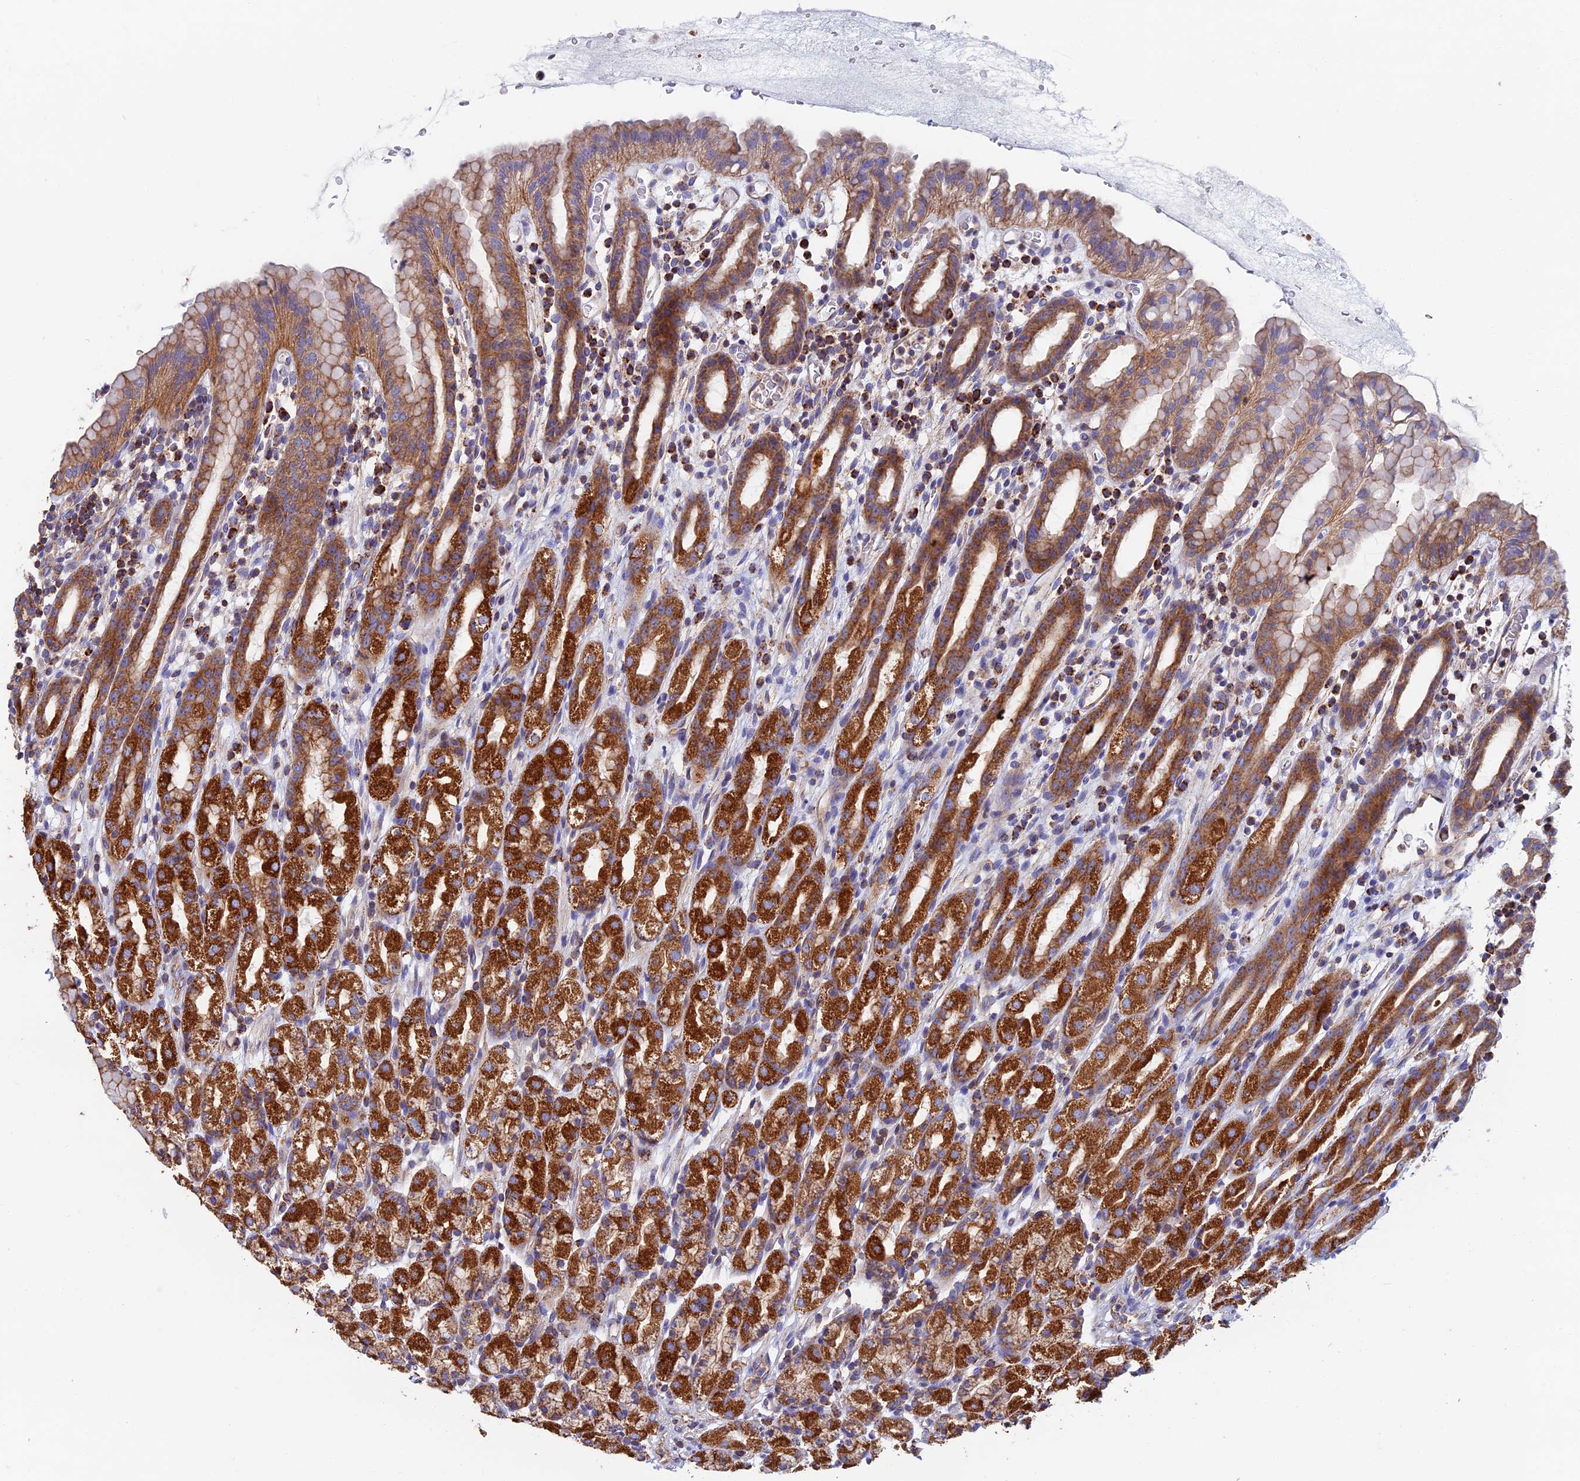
{"staining": {"intensity": "strong", "quantity": ">75%", "location": "cytoplasmic/membranous"}, "tissue": "stomach", "cell_type": "Glandular cells", "image_type": "normal", "snomed": [{"axis": "morphology", "description": "Normal tissue, NOS"}, {"axis": "topography", "description": "Stomach, upper"}], "caption": "Unremarkable stomach shows strong cytoplasmic/membranous staining in approximately >75% of glandular cells, visualized by immunohistochemistry. The protein is stained brown, and the nuclei are stained in blue (DAB IHC with brightfield microscopy, high magnification).", "gene": "HSD17B8", "patient": {"sex": "male", "age": 47}}